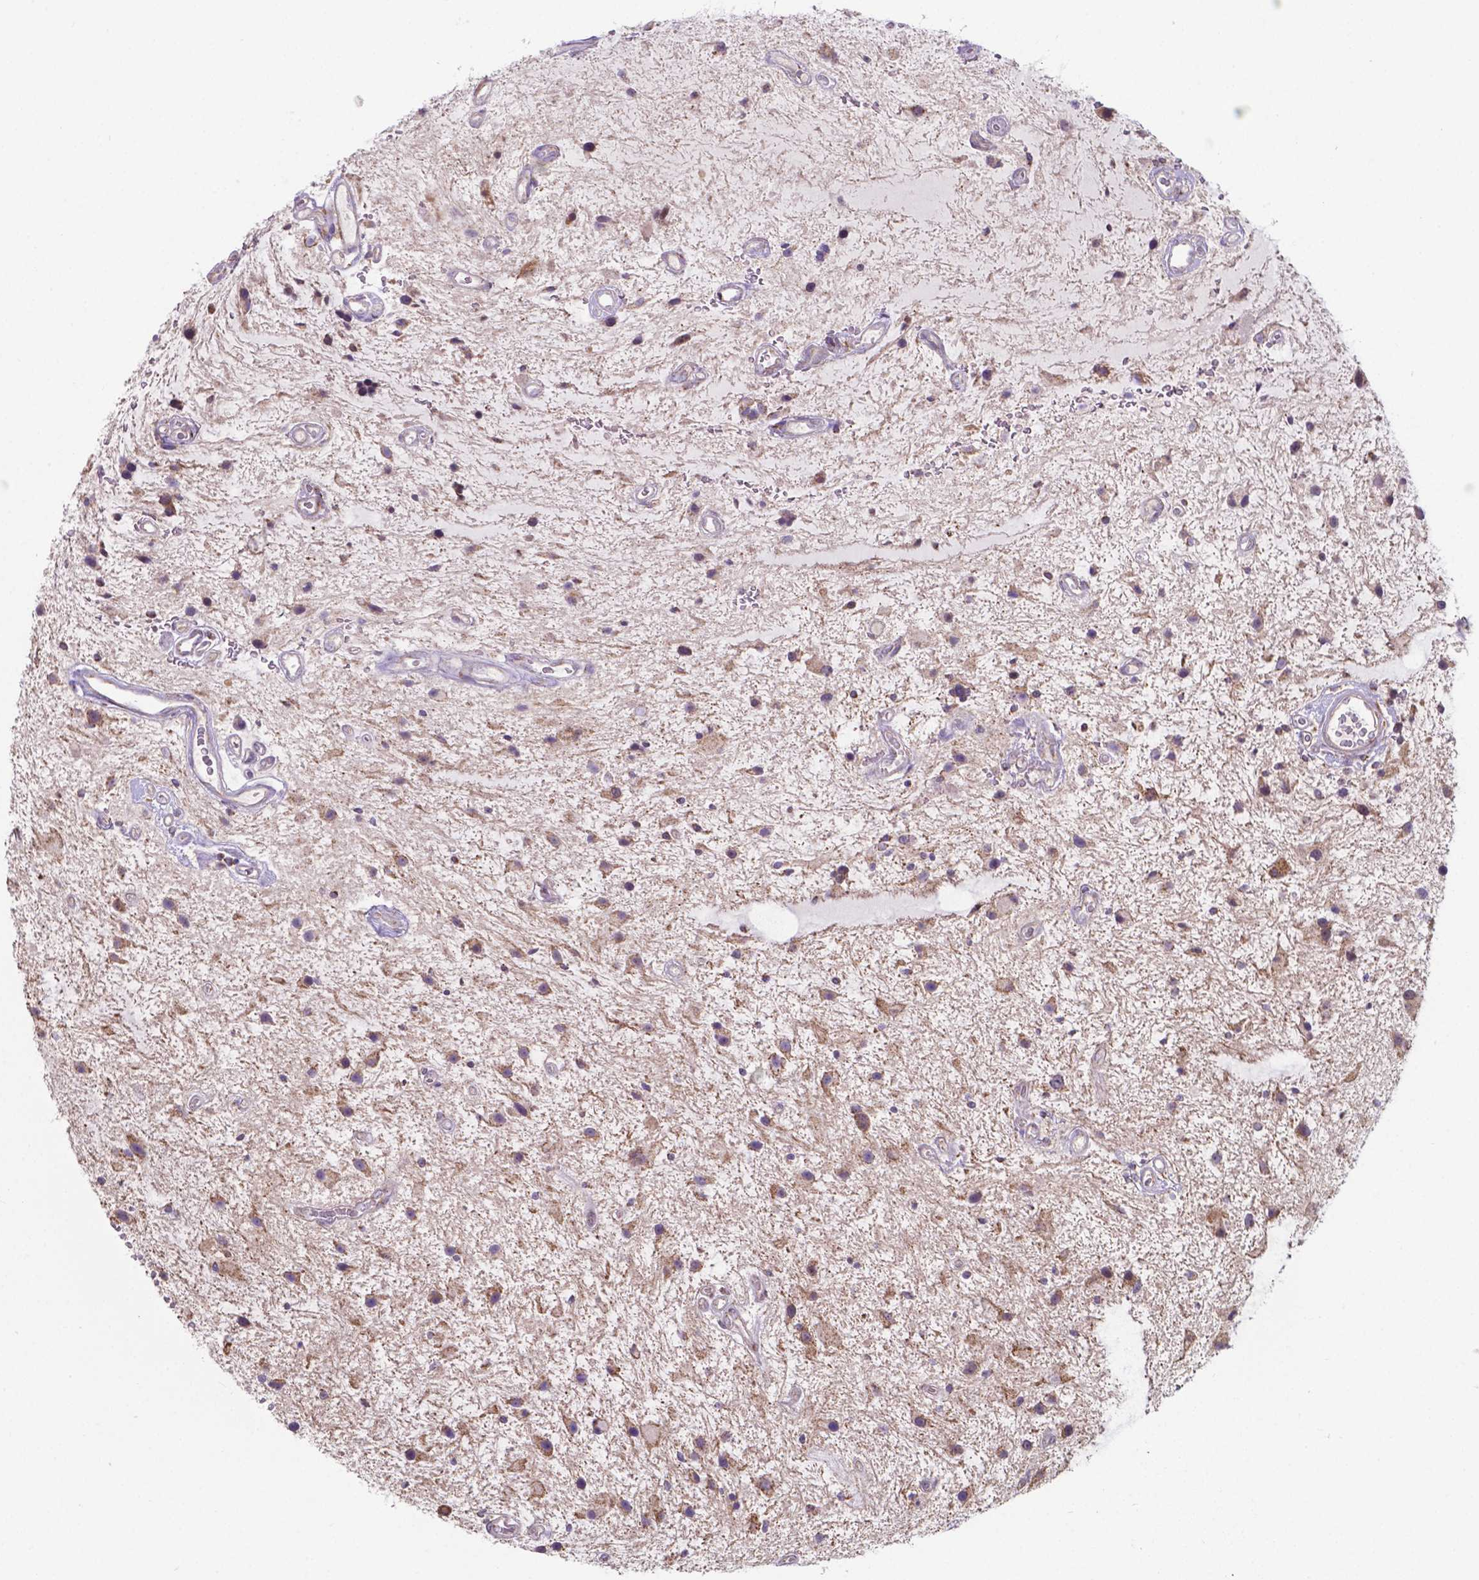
{"staining": {"intensity": "weak", "quantity": "<25%", "location": "cytoplasmic/membranous"}, "tissue": "glioma", "cell_type": "Tumor cells", "image_type": "cancer", "snomed": [{"axis": "morphology", "description": "Glioma, malignant, Low grade"}, {"axis": "topography", "description": "Cerebellum"}], "caption": "Tumor cells are negative for protein expression in human malignant glioma (low-grade).", "gene": "FAM114A1", "patient": {"sex": "female", "age": 14}}